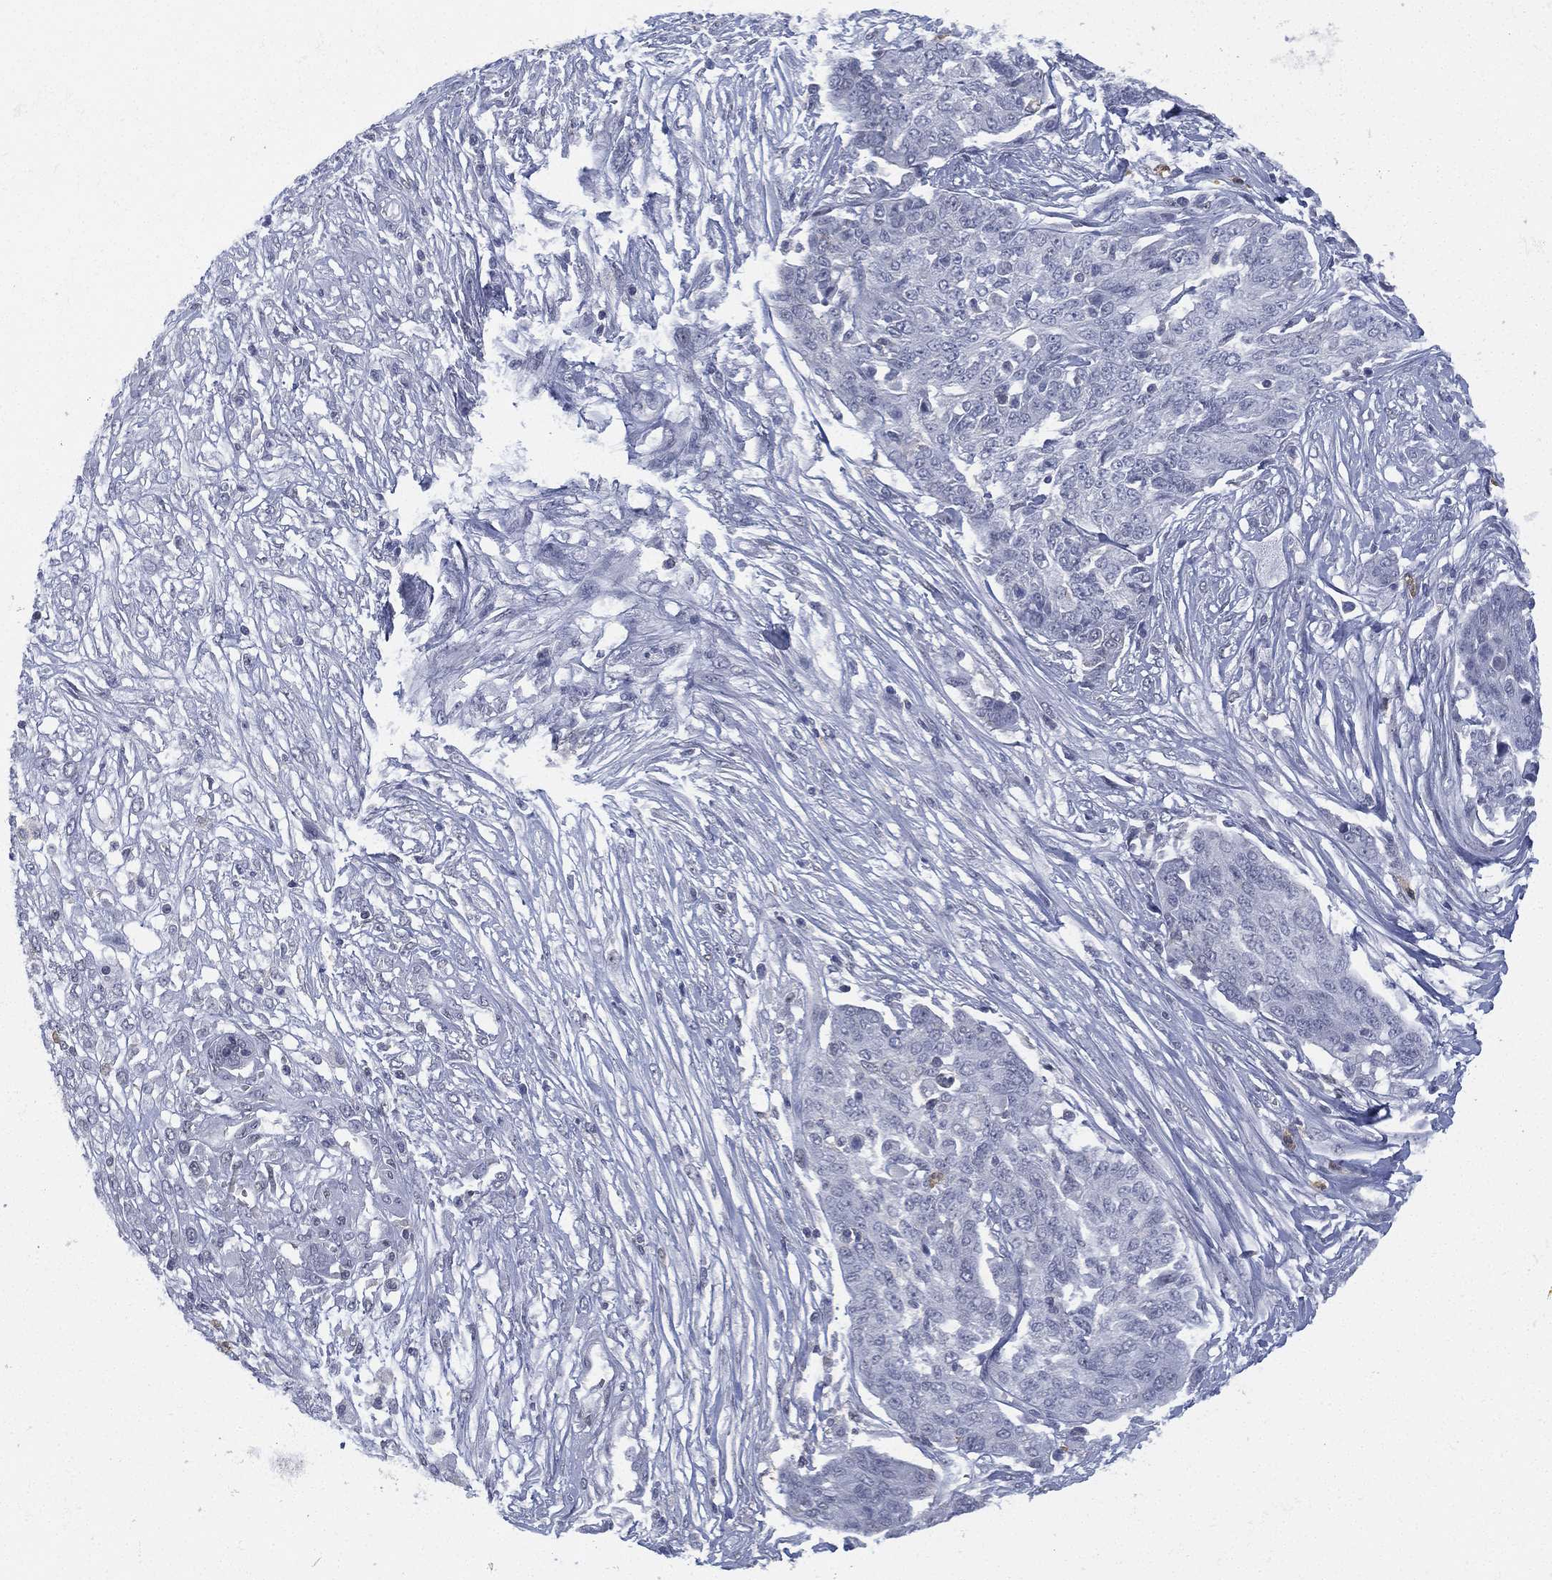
{"staining": {"intensity": "negative", "quantity": "none", "location": "none"}, "tissue": "ovarian cancer", "cell_type": "Tumor cells", "image_type": "cancer", "snomed": [{"axis": "morphology", "description": "Cystadenocarcinoma, serous, NOS"}, {"axis": "topography", "description": "Ovary"}], "caption": "Photomicrograph shows no significant protein expression in tumor cells of ovarian cancer.", "gene": "ZNF711", "patient": {"sex": "female", "age": 67}}